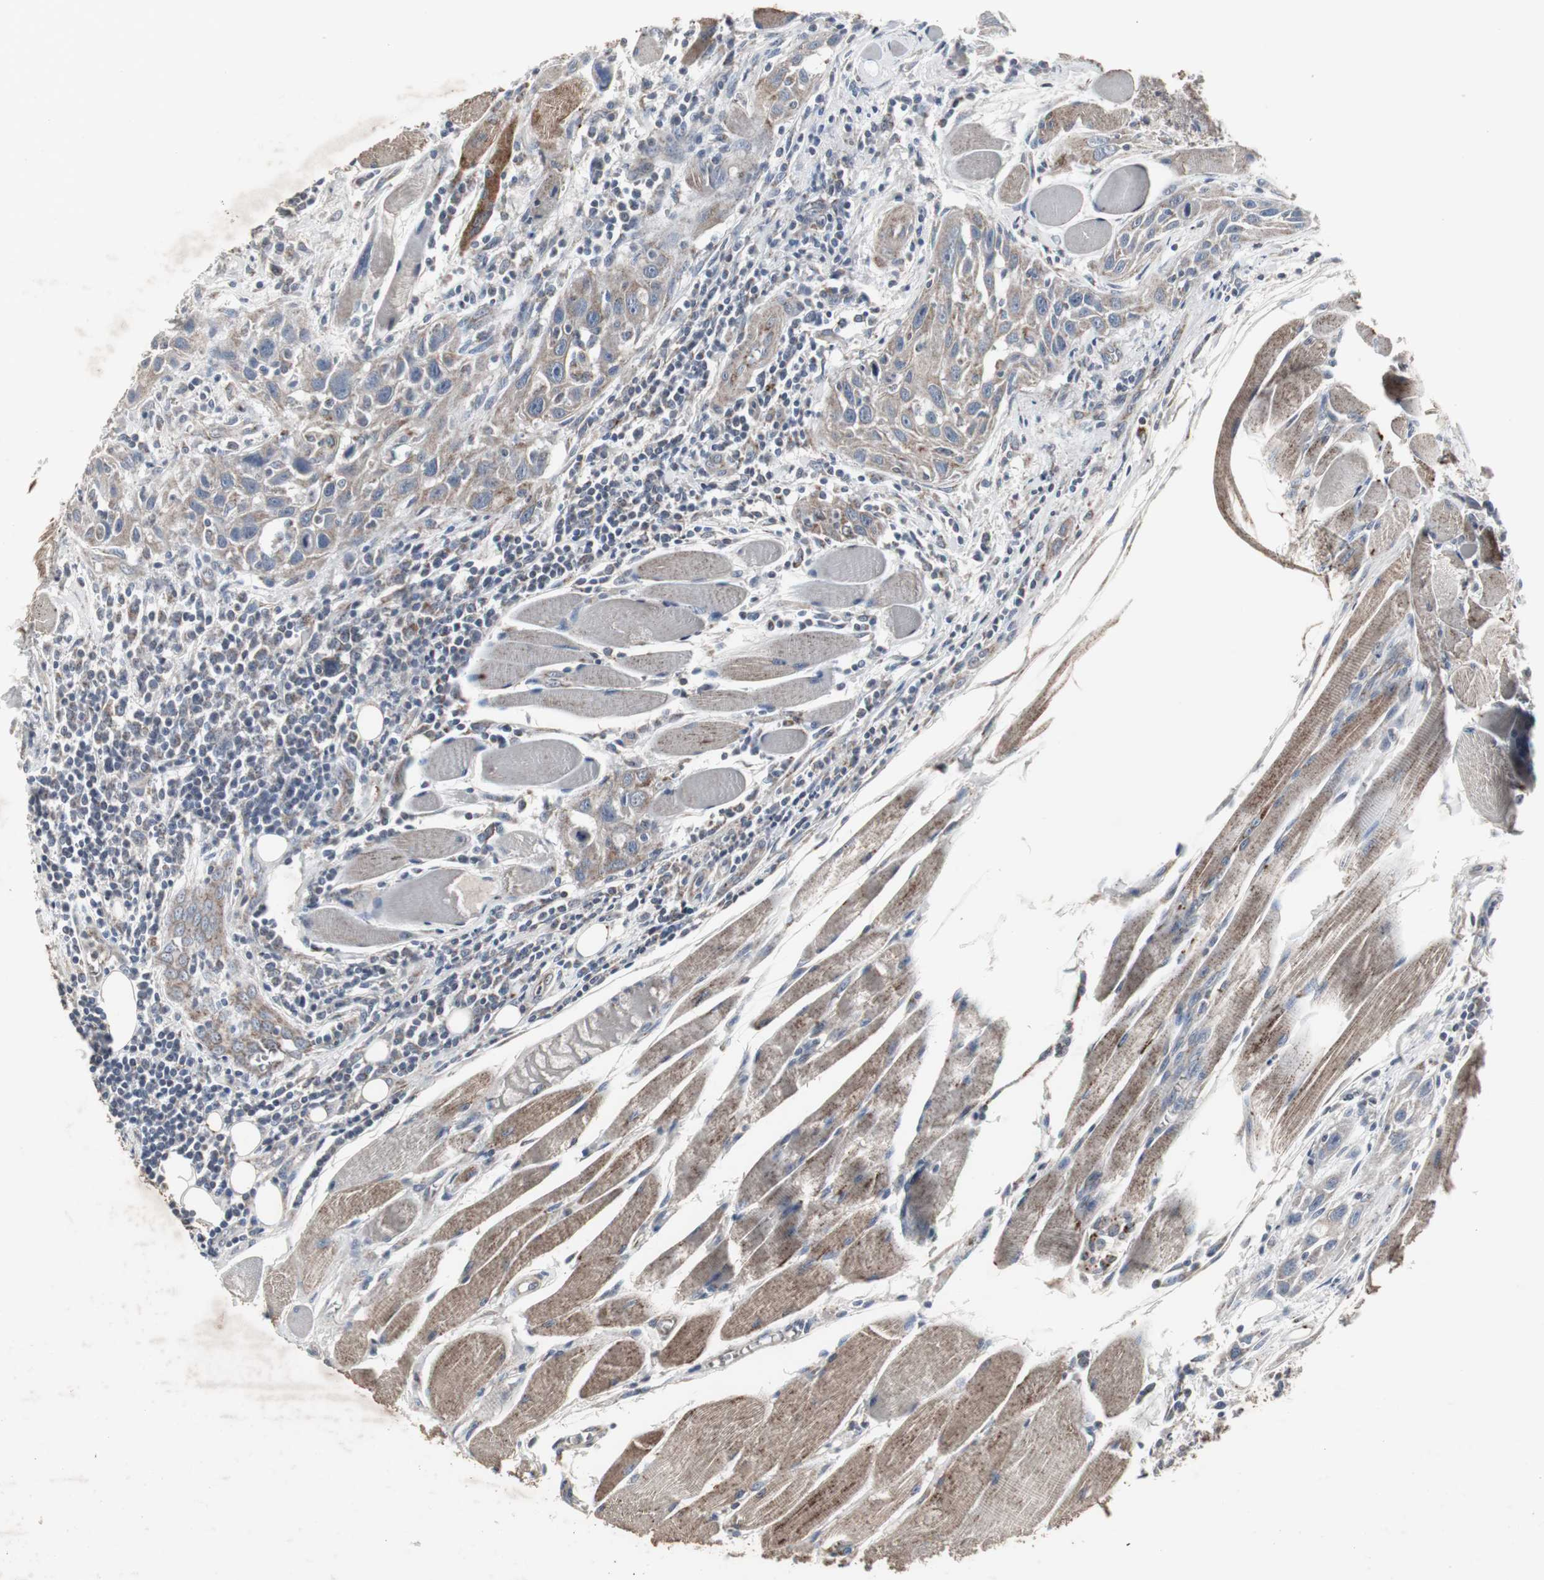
{"staining": {"intensity": "weak", "quantity": ">75%", "location": "cytoplasmic/membranous"}, "tissue": "head and neck cancer", "cell_type": "Tumor cells", "image_type": "cancer", "snomed": [{"axis": "morphology", "description": "Squamous cell carcinoma, NOS"}, {"axis": "topography", "description": "Oral tissue"}, {"axis": "topography", "description": "Head-Neck"}], "caption": "Tumor cells reveal low levels of weak cytoplasmic/membranous staining in about >75% of cells in squamous cell carcinoma (head and neck). Nuclei are stained in blue.", "gene": "ACAA1", "patient": {"sex": "female", "age": 50}}